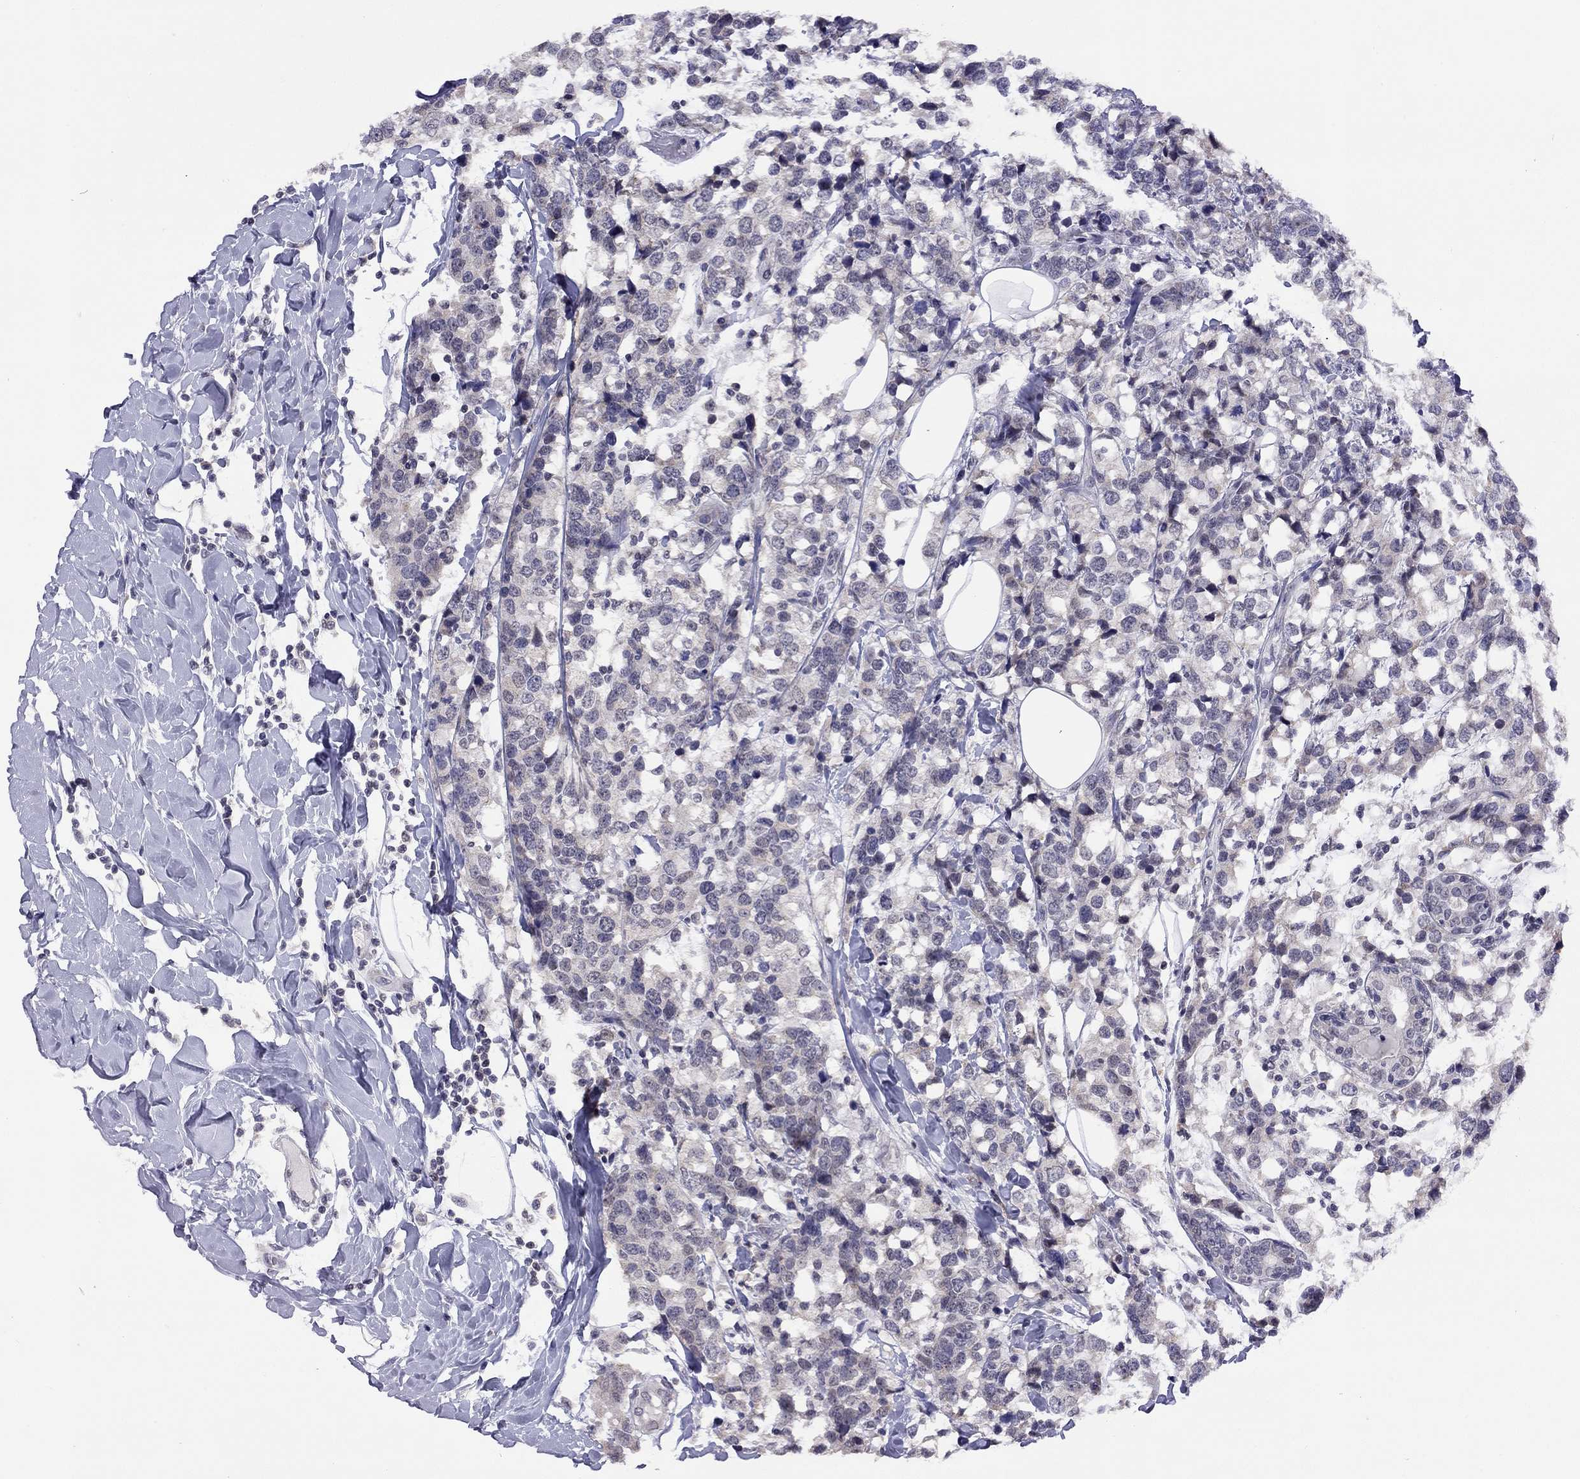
{"staining": {"intensity": "weak", "quantity": "<25%", "location": "cytoplasmic/membranous"}, "tissue": "breast cancer", "cell_type": "Tumor cells", "image_type": "cancer", "snomed": [{"axis": "morphology", "description": "Lobular carcinoma"}, {"axis": "topography", "description": "Breast"}], "caption": "Immunohistochemistry photomicrograph of neoplastic tissue: human breast lobular carcinoma stained with DAB demonstrates no significant protein expression in tumor cells.", "gene": "HES5", "patient": {"sex": "female", "age": 59}}